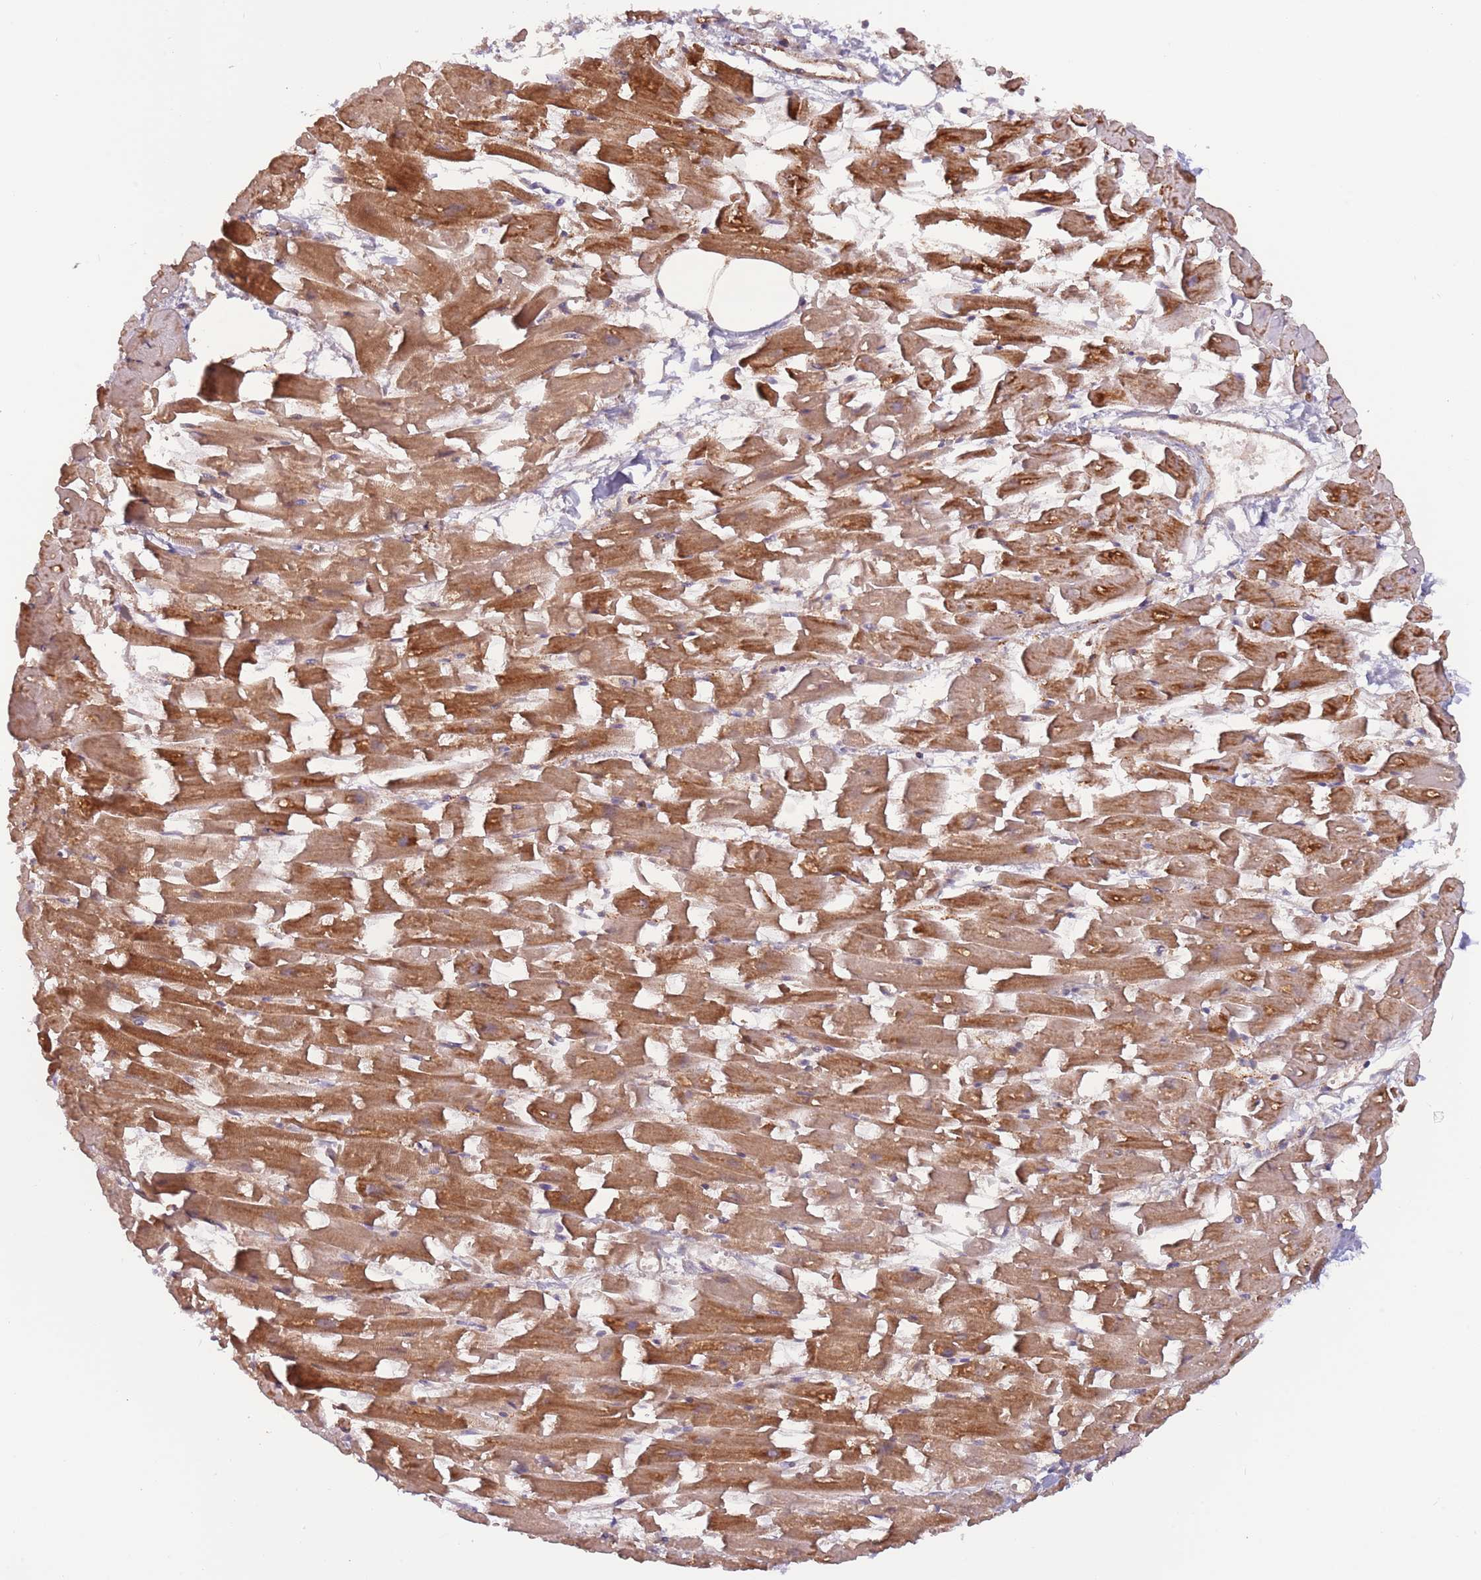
{"staining": {"intensity": "strong", "quantity": ">75%", "location": "cytoplasmic/membranous"}, "tissue": "heart muscle", "cell_type": "Cardiomyocytes", "image_type": "normal", "snomed": [{"axis": "morphology", "description": "Normal tissue, NOS"}, {"axis": "topography", "description": "Heart"}], "caption": "An image of human heart muscle stained for a protein demonstrates strong cytoplasmic/membranous brown staining in cardiomyocytes.", "gene": "LDHD", "patient": {"sex": "female", "age": 64}}